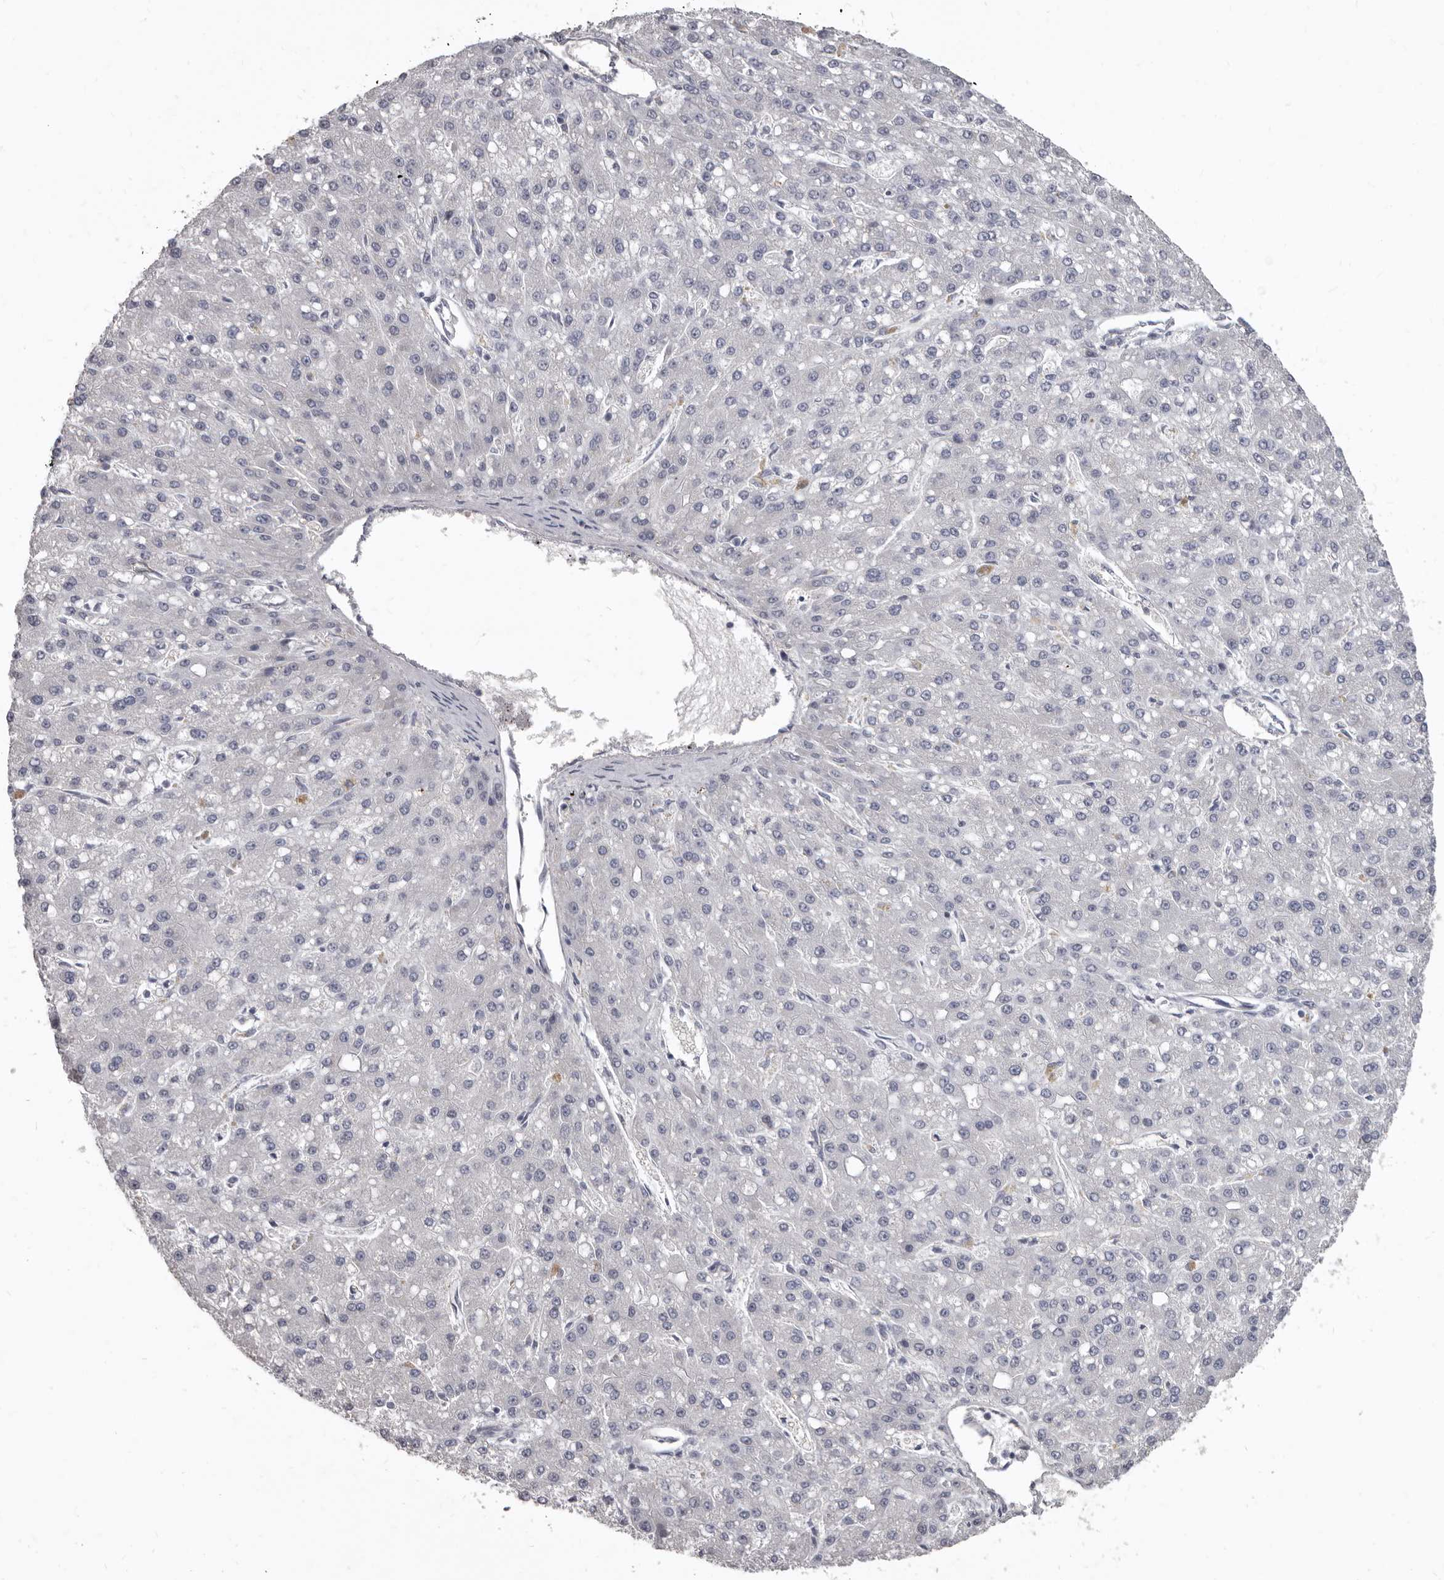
{"staining": {"intensity": "negative", "quantity": "none", "location": "none"}, "tissue": "liver cancer", "cell_type": "Tumor cells", "image_type": "cancer", "snomed": [{"axis": "morphology", "description": "Carcinoma, Hepatocellular, NOS"}, {"axis": "topography", "description": "Liver"}], "caption": "IHC photomicrograph of human hepatocellular carcinoma (liver) stained for a protein (brown), which displays no positivity in tumor cells.", "gene": "SULT1E1", "patient": {"sex": "male", "age": 67}}